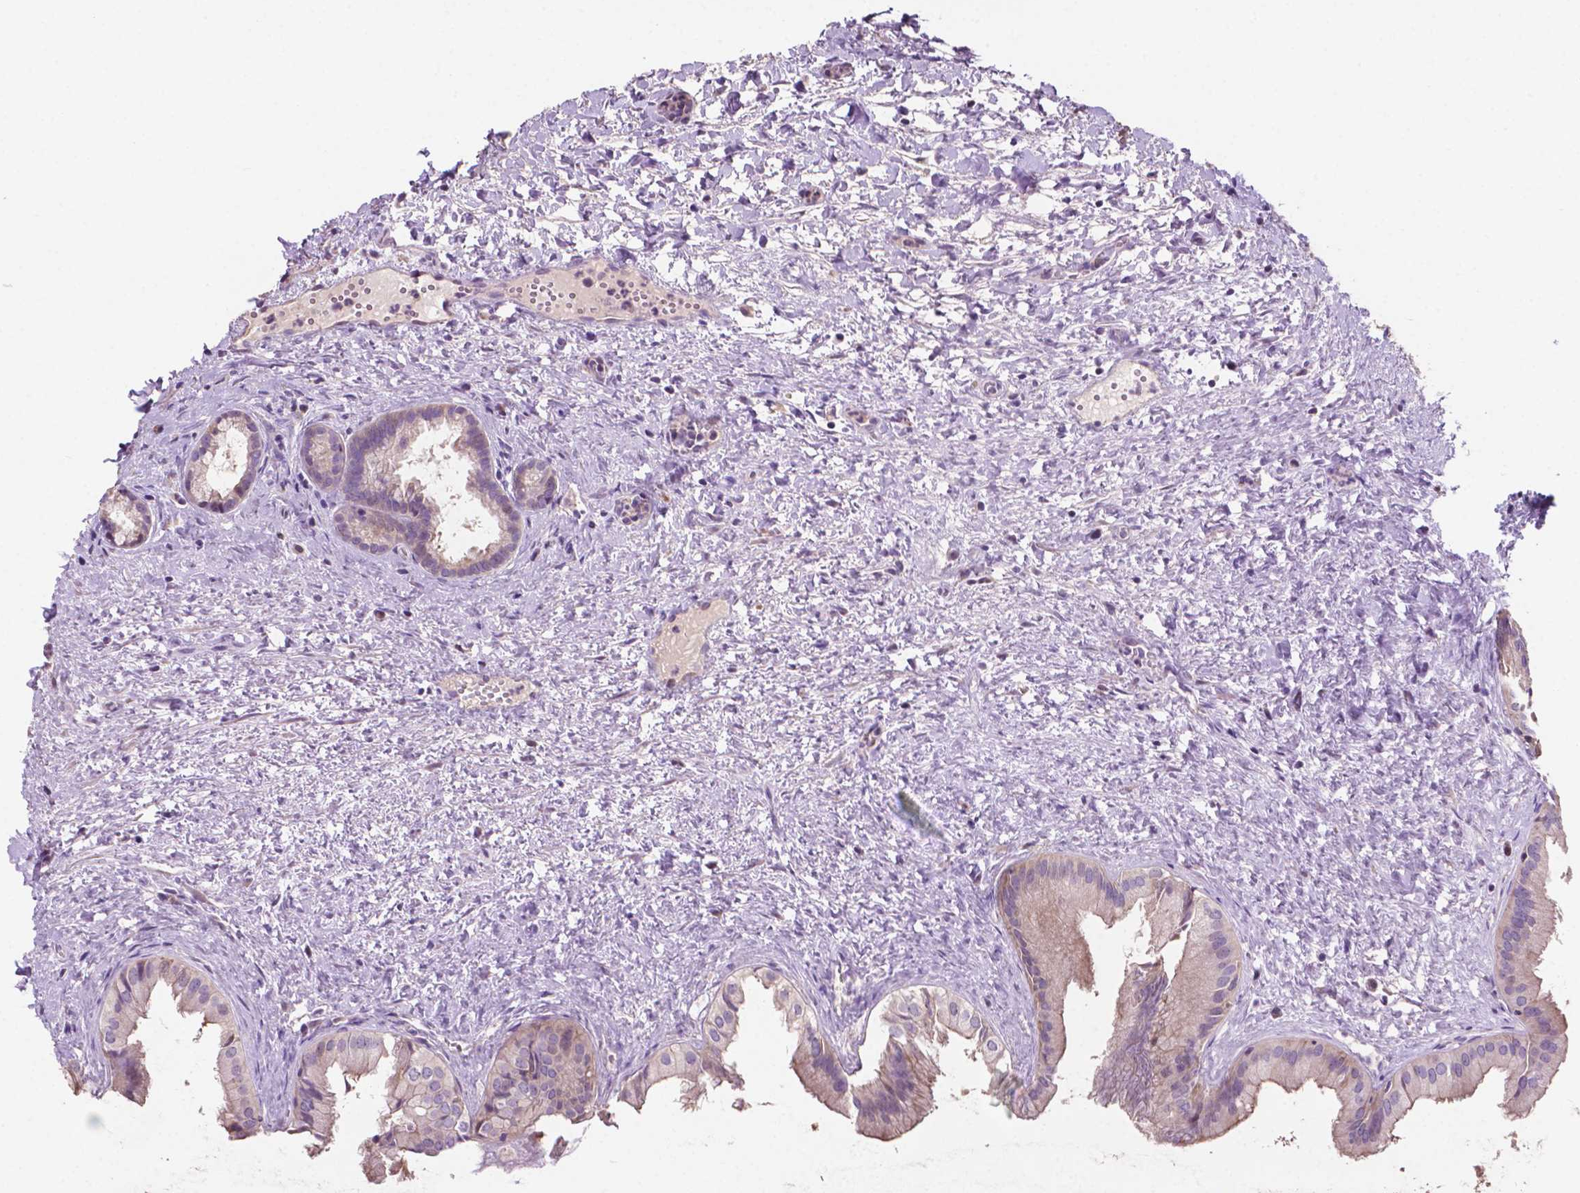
{"staining": {"intensity": "weak", "quantity": "25%-75%", "location": "cytoplasmic/membranous"}, "tissue": "gallbladder", "cell_type": "Glandular cells", "image_type": "normal", "snomed": [{"axis": "morphology", "description": "Normal tissue, NOS"}, {"axis": "topography", "description": "Gallbladder"}], "caption": "Gallbladder stained for a protein (brown) demonstrates weak cytoplasmic/membranous positive staining in about 25%-75% of glandular cells.", "gene": "CLDN17", "patient": {"sex": "male", "age": 70}}